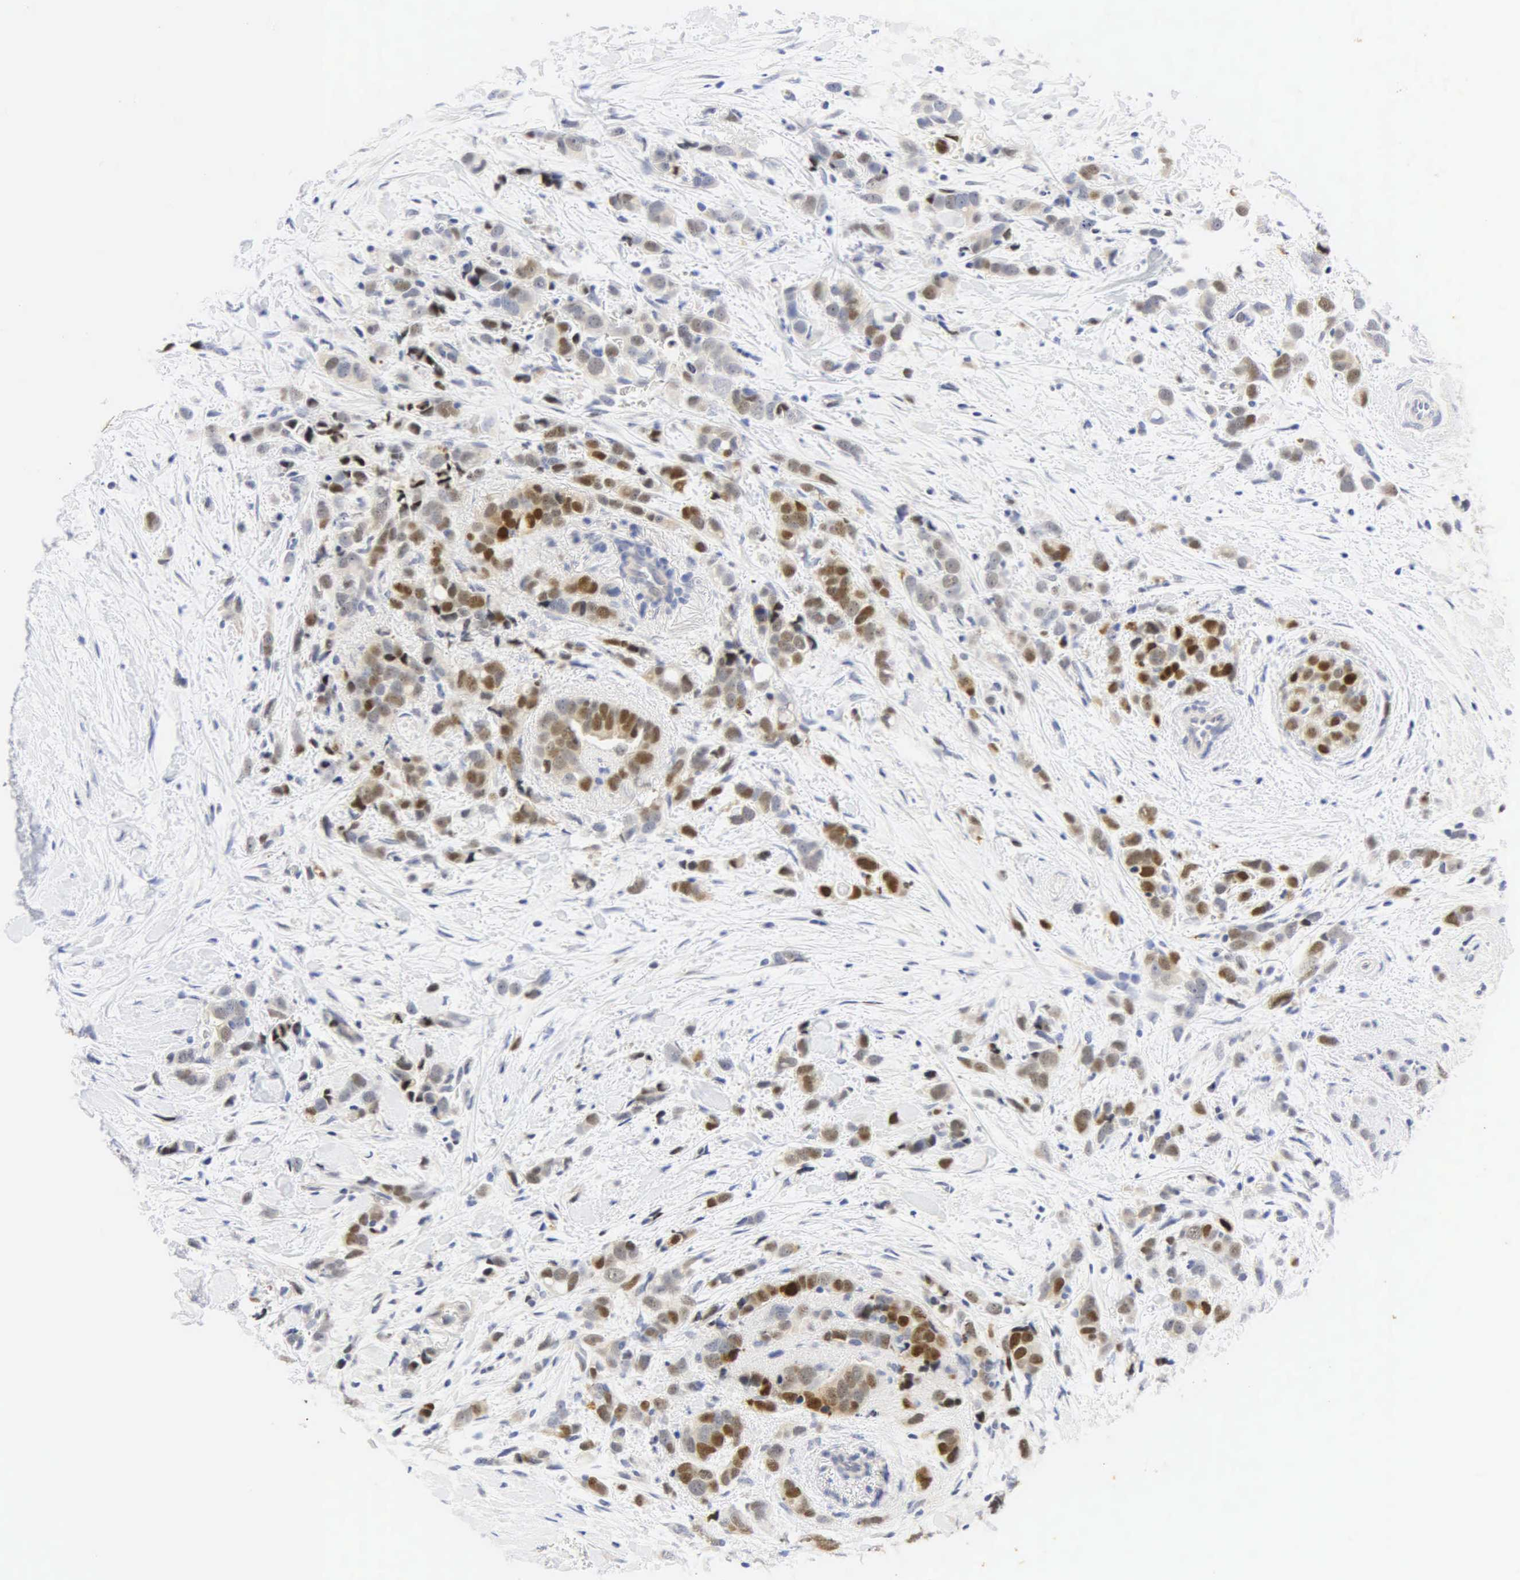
{"staining": {"intensity": "moderate", "quantity": "25%-75%", "location": "cytoplasmic/membranous,nuclear"}, "tissue": "breast cancer", "cell_type": "Tumor cells", "image_type": "cancer", "snomed": [{"axis": "morphology", "description": "Lobular carcinoma"}, {"axis": "topography", "description": "Breast"}], "caption": "Breast lobular carcinoma was stained to show a protein in brown. There is medium levels of moderate cytoplasmic/membranous and nuclear expression in approximately 25%-75% of tumor cells.", "gene": "PGR", "patient": {"sex": "female", "age": 57}}